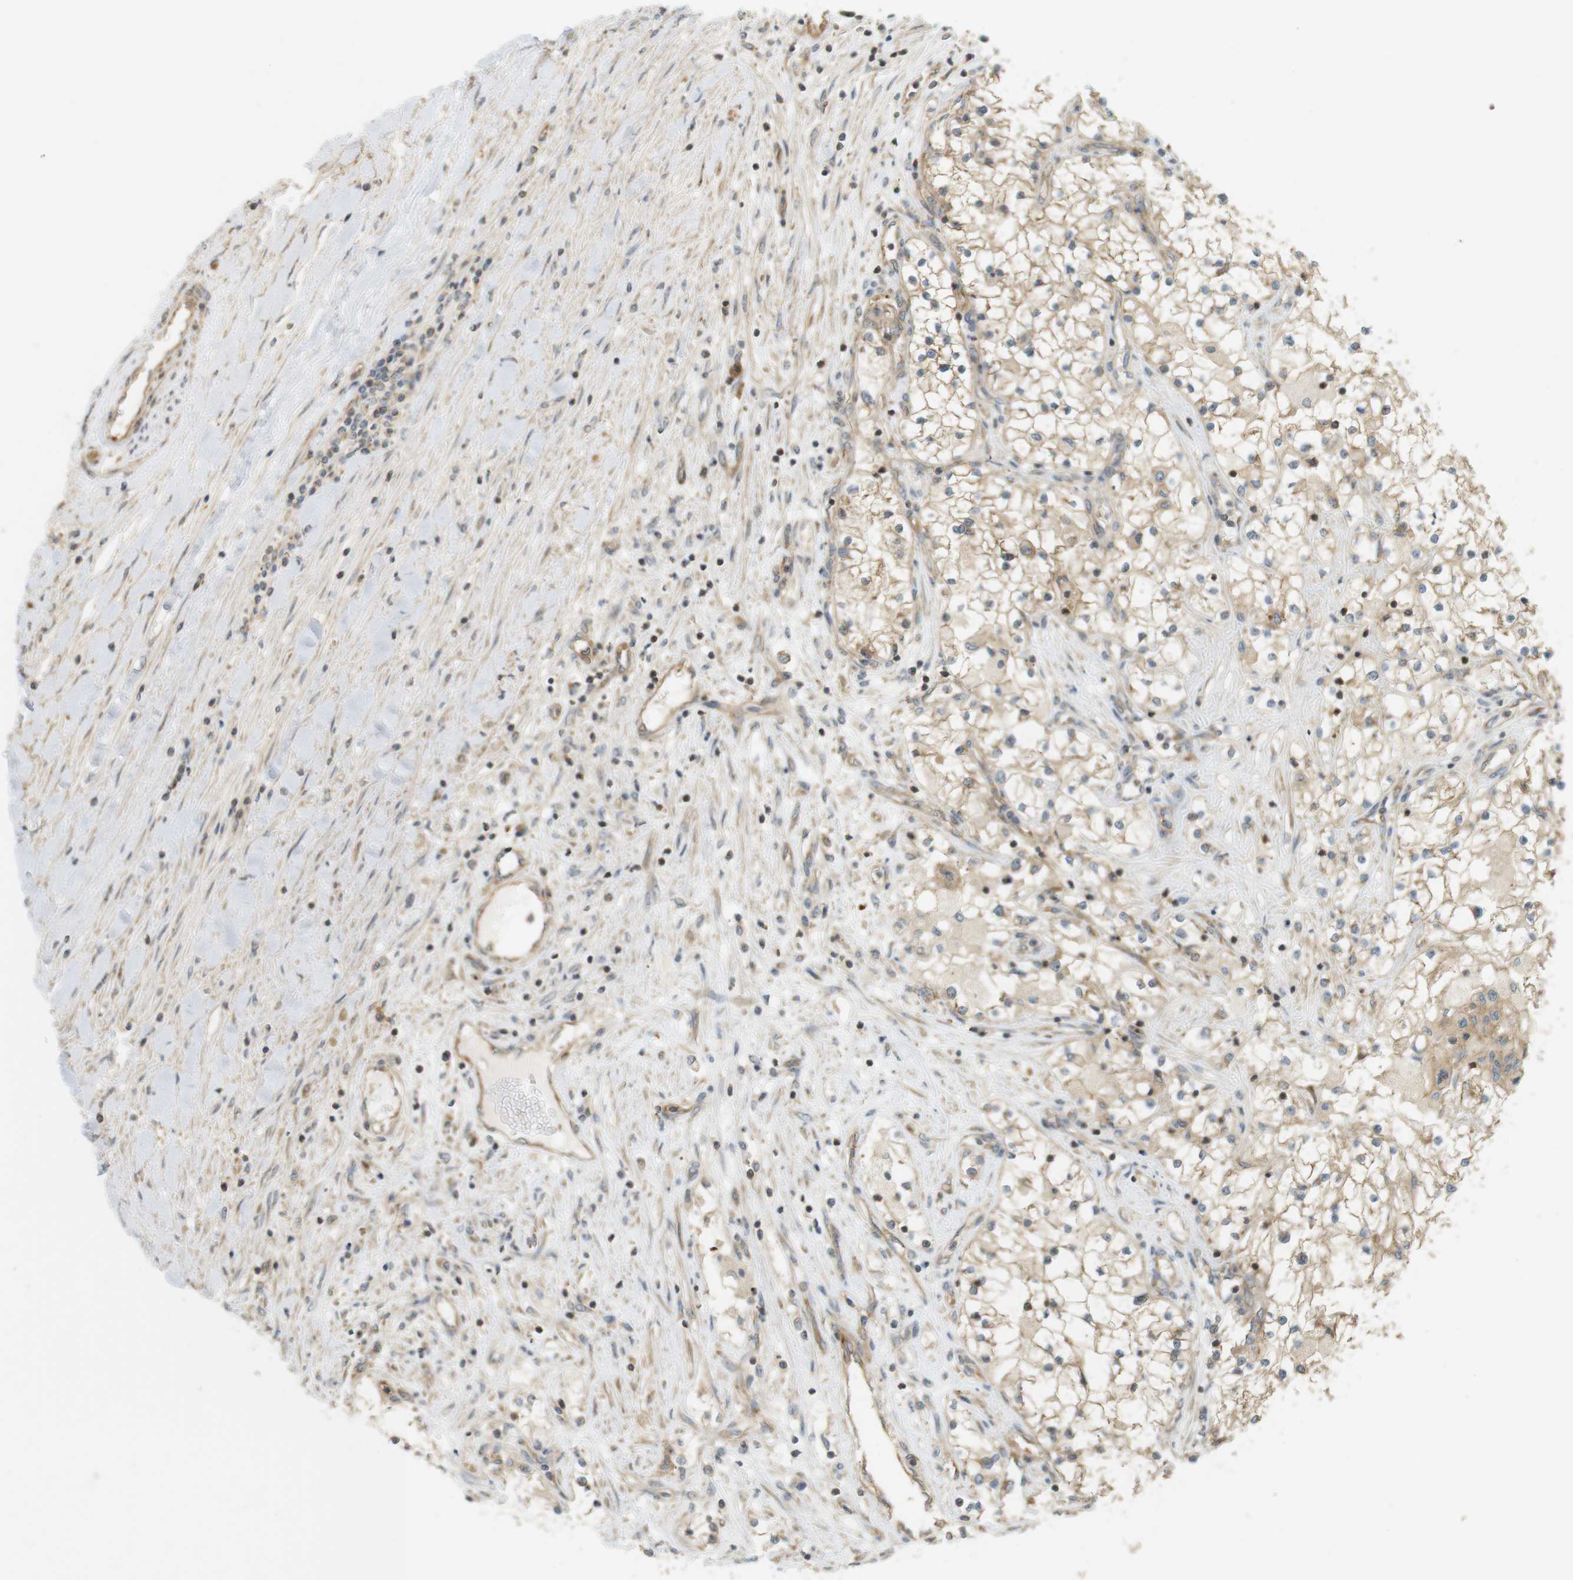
{"staining": {"intensity": "weak", "quantity": ">75%", "location": "cytoplasmic/membranous"}, "tissue": "renal cancer", "cell_type": "Tumor cells", "image_type": "cancer", "snomed": [{"axis": "morphology", "description": "Adenocarcinoma, NOS"}, {"axis": "topography", "description": "Kidney"}], "caption": "The micrograph displays staining of renal cancer, revealing weak cytoplasmic/membranous protein staining (brown color) within tumor cells. Immunohistochemistry (ihc) stains the protein in brown and the nuclei are stained blue.", "gene": "PA2G4", "patient": {"sex": "male", "age": 68}}